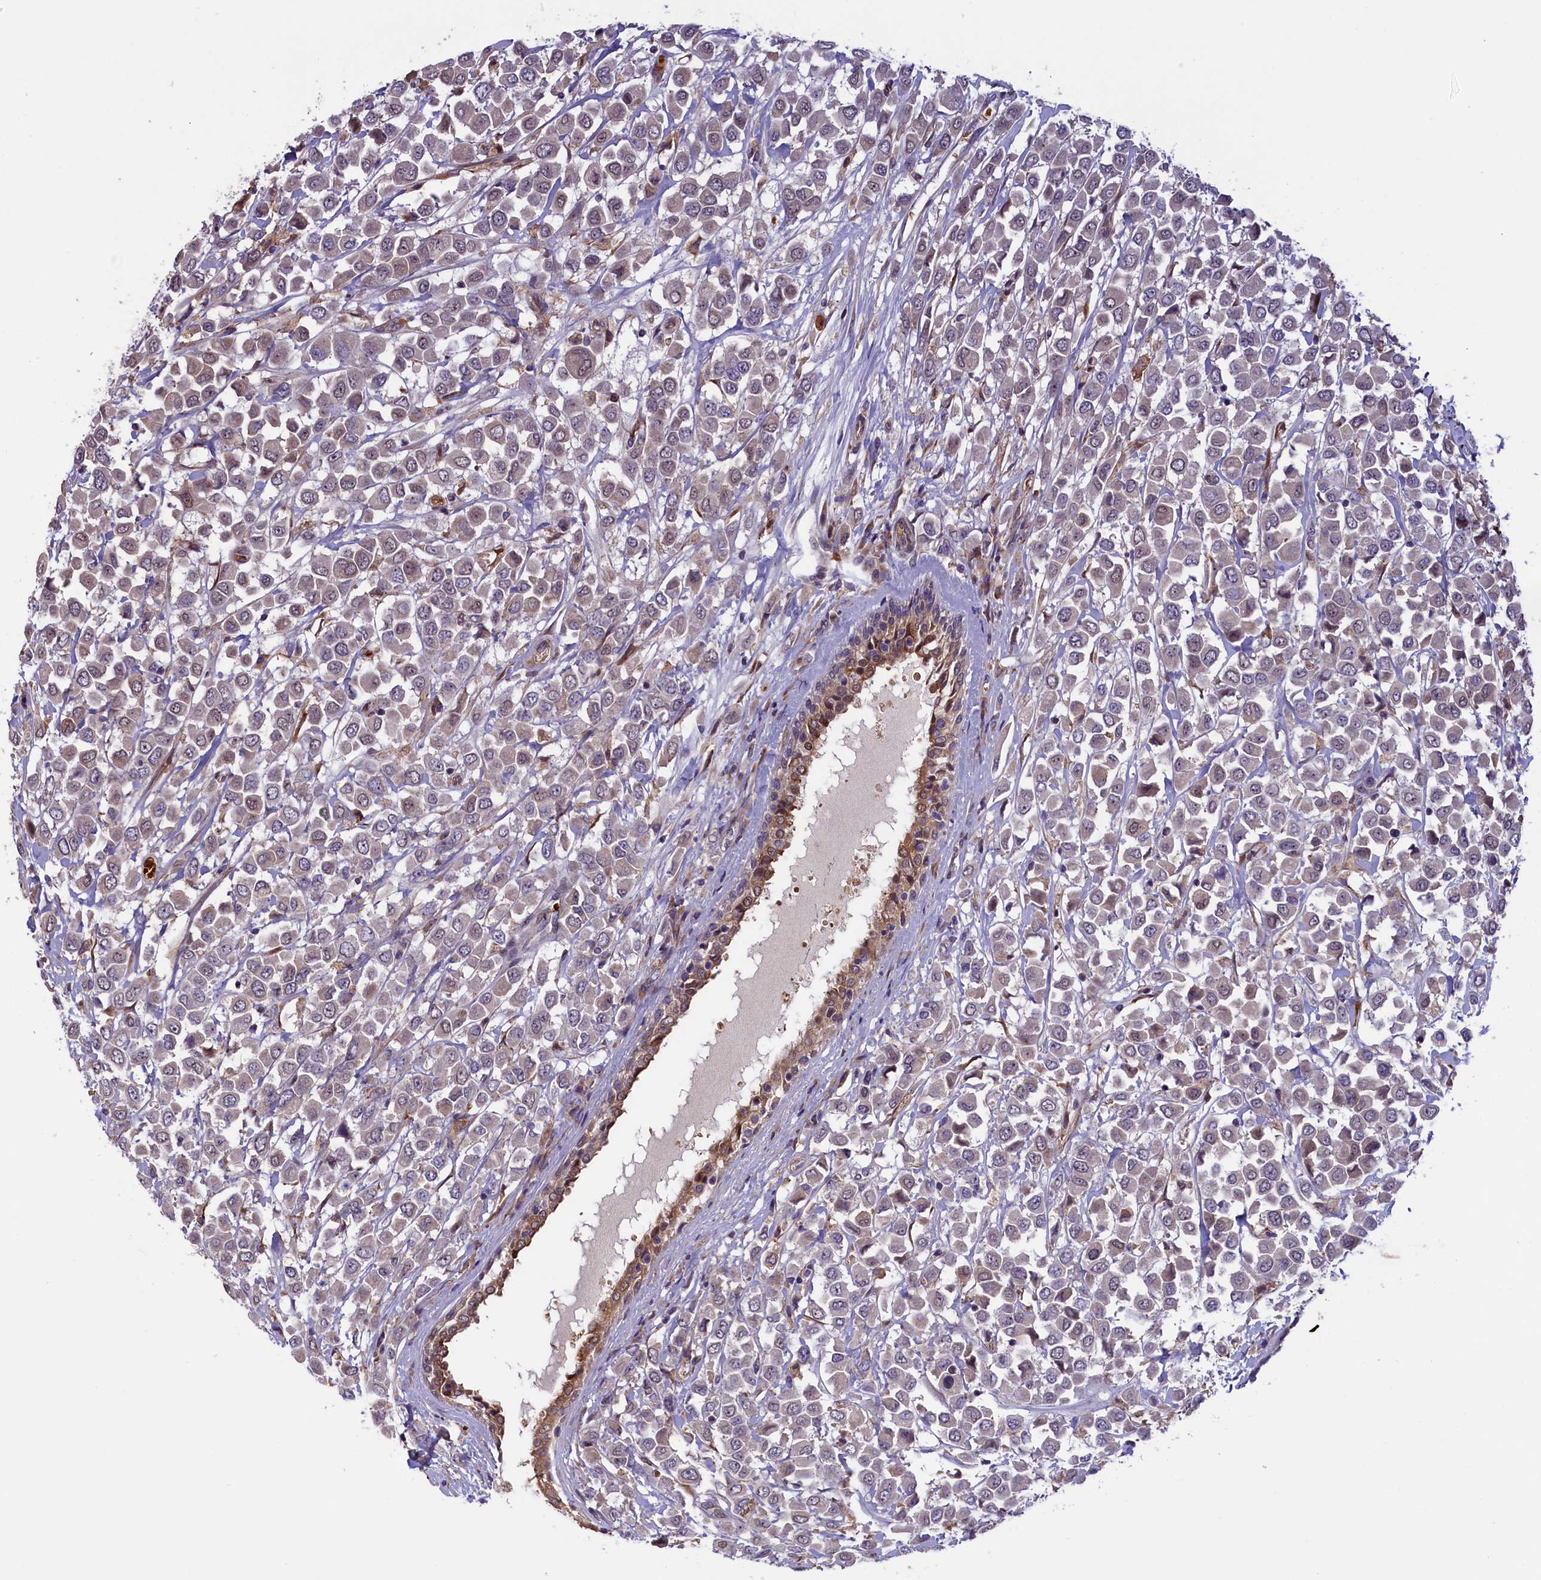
{"staining": {"intensity": "weak", "quantity": "25%-75%", "location": "cytoplasmic/membranous"}, "tissue": "breast cancer", "cell_type": "Tumor cells", "image_type": "cancer", "snomed": [{"axis": "morphology", "description": "Duct carcinoma"}, {"axis": "topography", "description": "Breast"}], "caption": "A micrograph showing weak cytoplasmic/membranous positivity in approximately 25%-75% of tumor cells in breast cancer, as visualized by brown immunohistochemical staining.", "gene": "CCDC9B", "patient": {"sex": "female", "age": 61}}